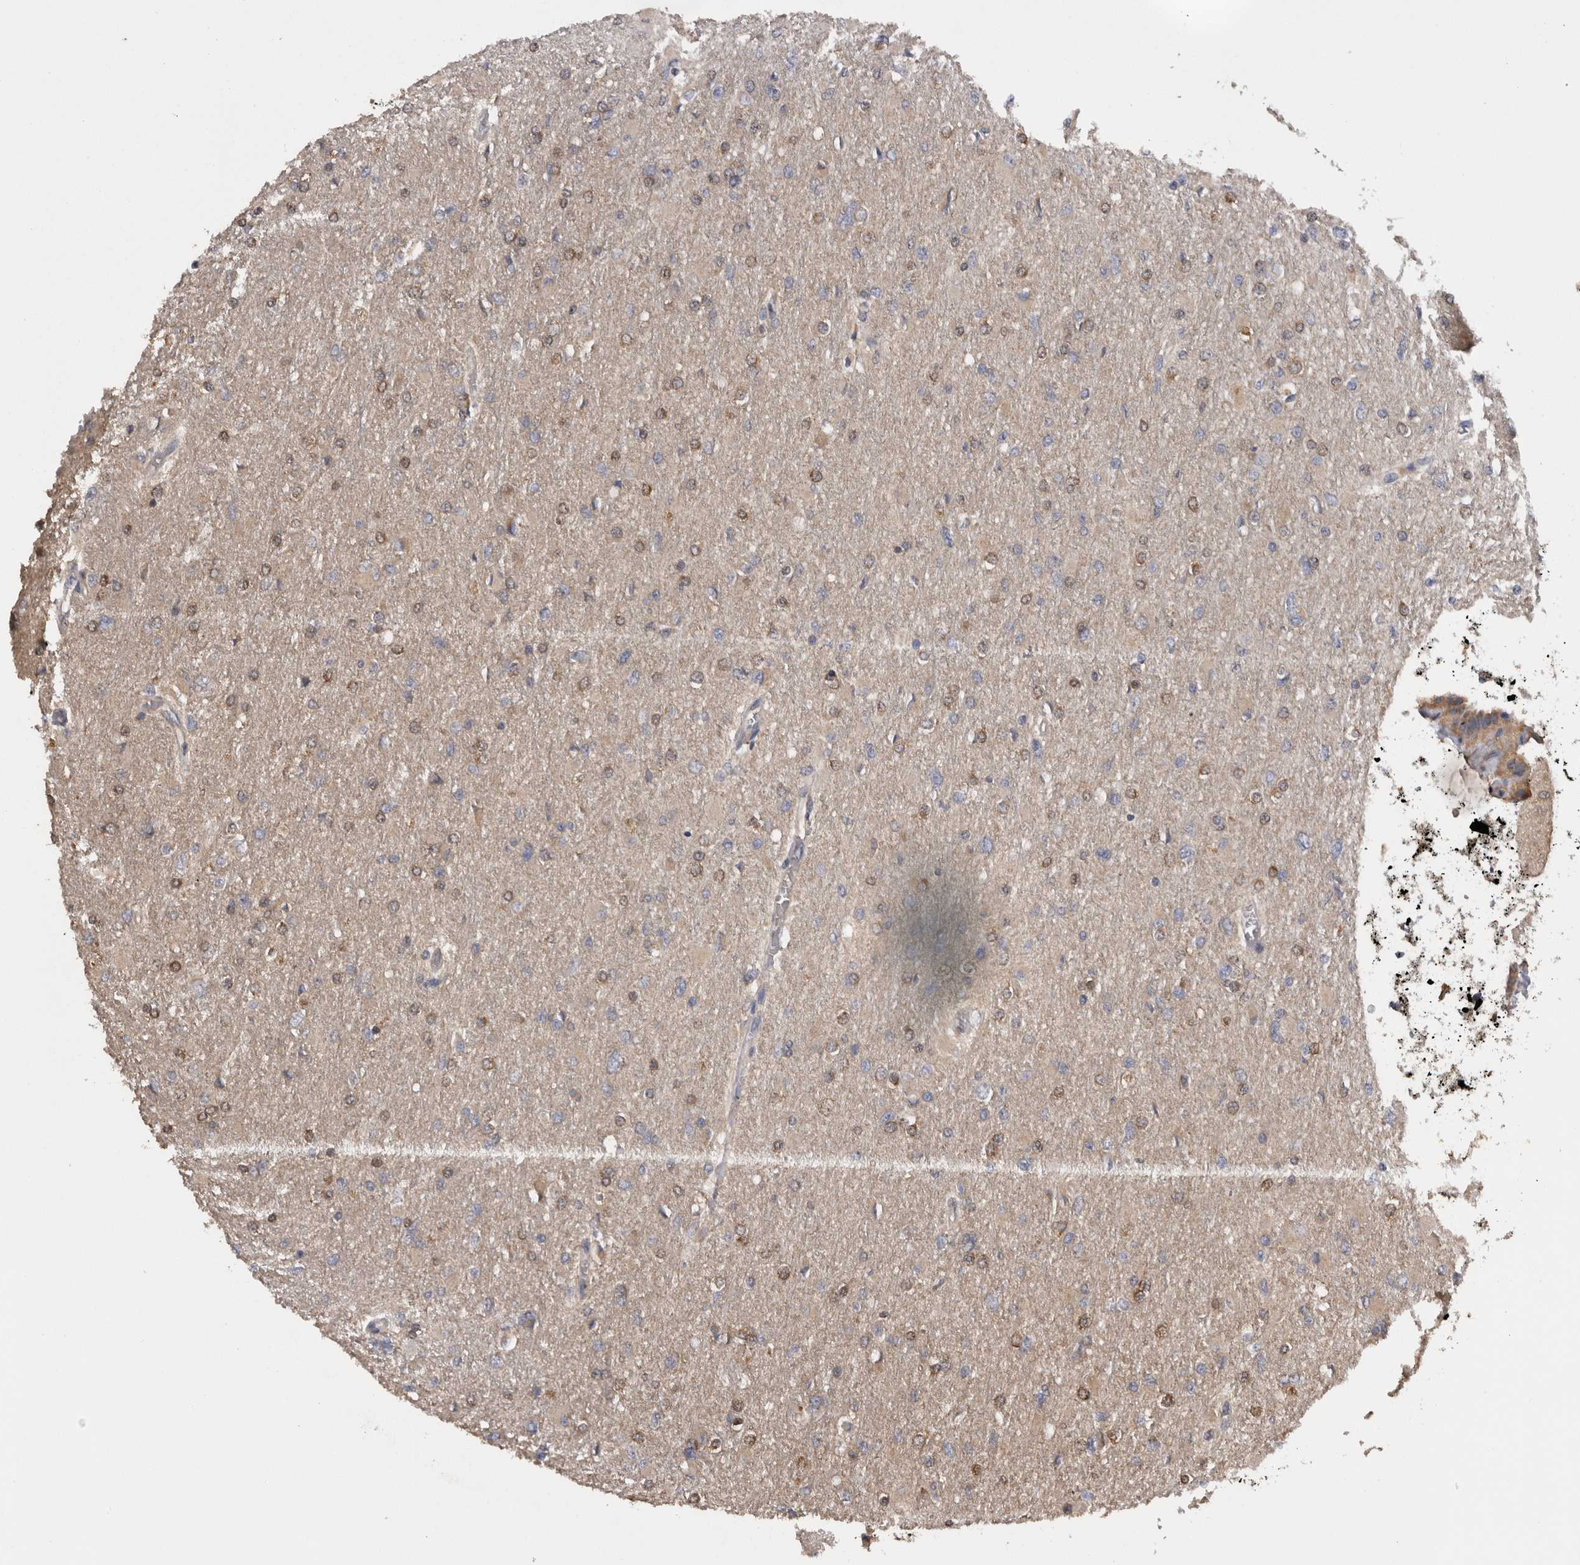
{"staining": {"intensity": "weak", "quantity": "25%-75%", "location": "cytoplasmic/membranous"}, "tissue": "glioma", "cell_type": "Tumor cells", "image_type": "cancer", "snomed": [{"axis": "morphology", "description": "Glioma, malignant, High grade"}, {"axis": "topography", "description": "Cerebral cortex"}], "caption": "Immunohistochemical staining of human glioma shows weak cytoplasmic/membranous protein staining in about 25%-75% of tumor cells. The protein of interest is shown in brown color, while the nuclei are stained blue.", "gene": "TMED7", "patient": {"sex": "female", "age": 36}}